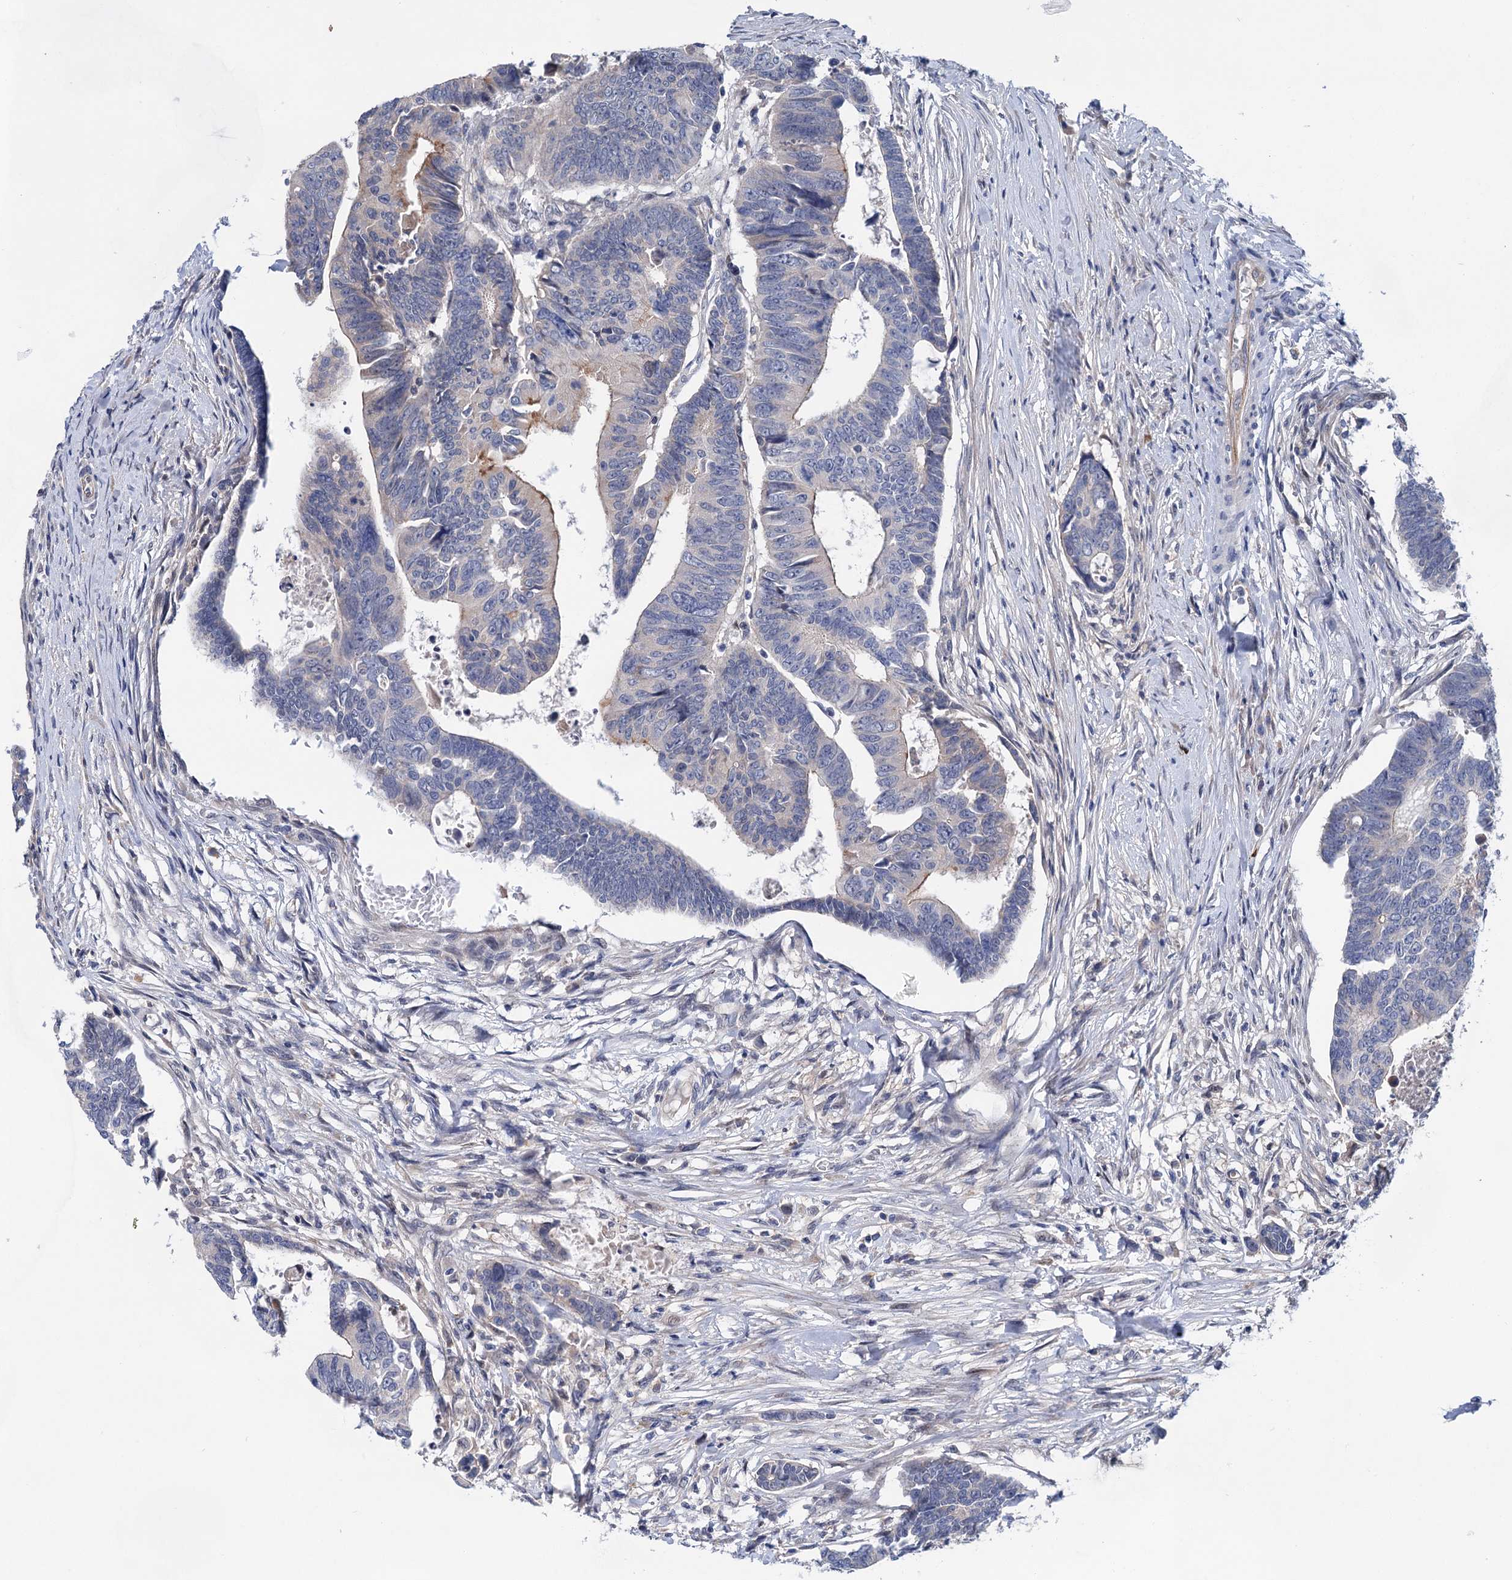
{"staining": {"intensity": "negative", "quantity": "none", "location": "none"}, "tissue": "colorectal cancer", "cell_type": "Tumor cells", "image_type": "cancer", "snomed": [{"axis": "morphology", "description": "Adenocarcinoma, NOS"}, {"axis": "topography", "description": "Rectum"}], "caption": "This is an IHC micrograph of human colorectal cancer (adenocarcinoma). There is no positivity in tumor cells.", "gene": "MORN3", "patient": {"sex": "female", "age": 65}}